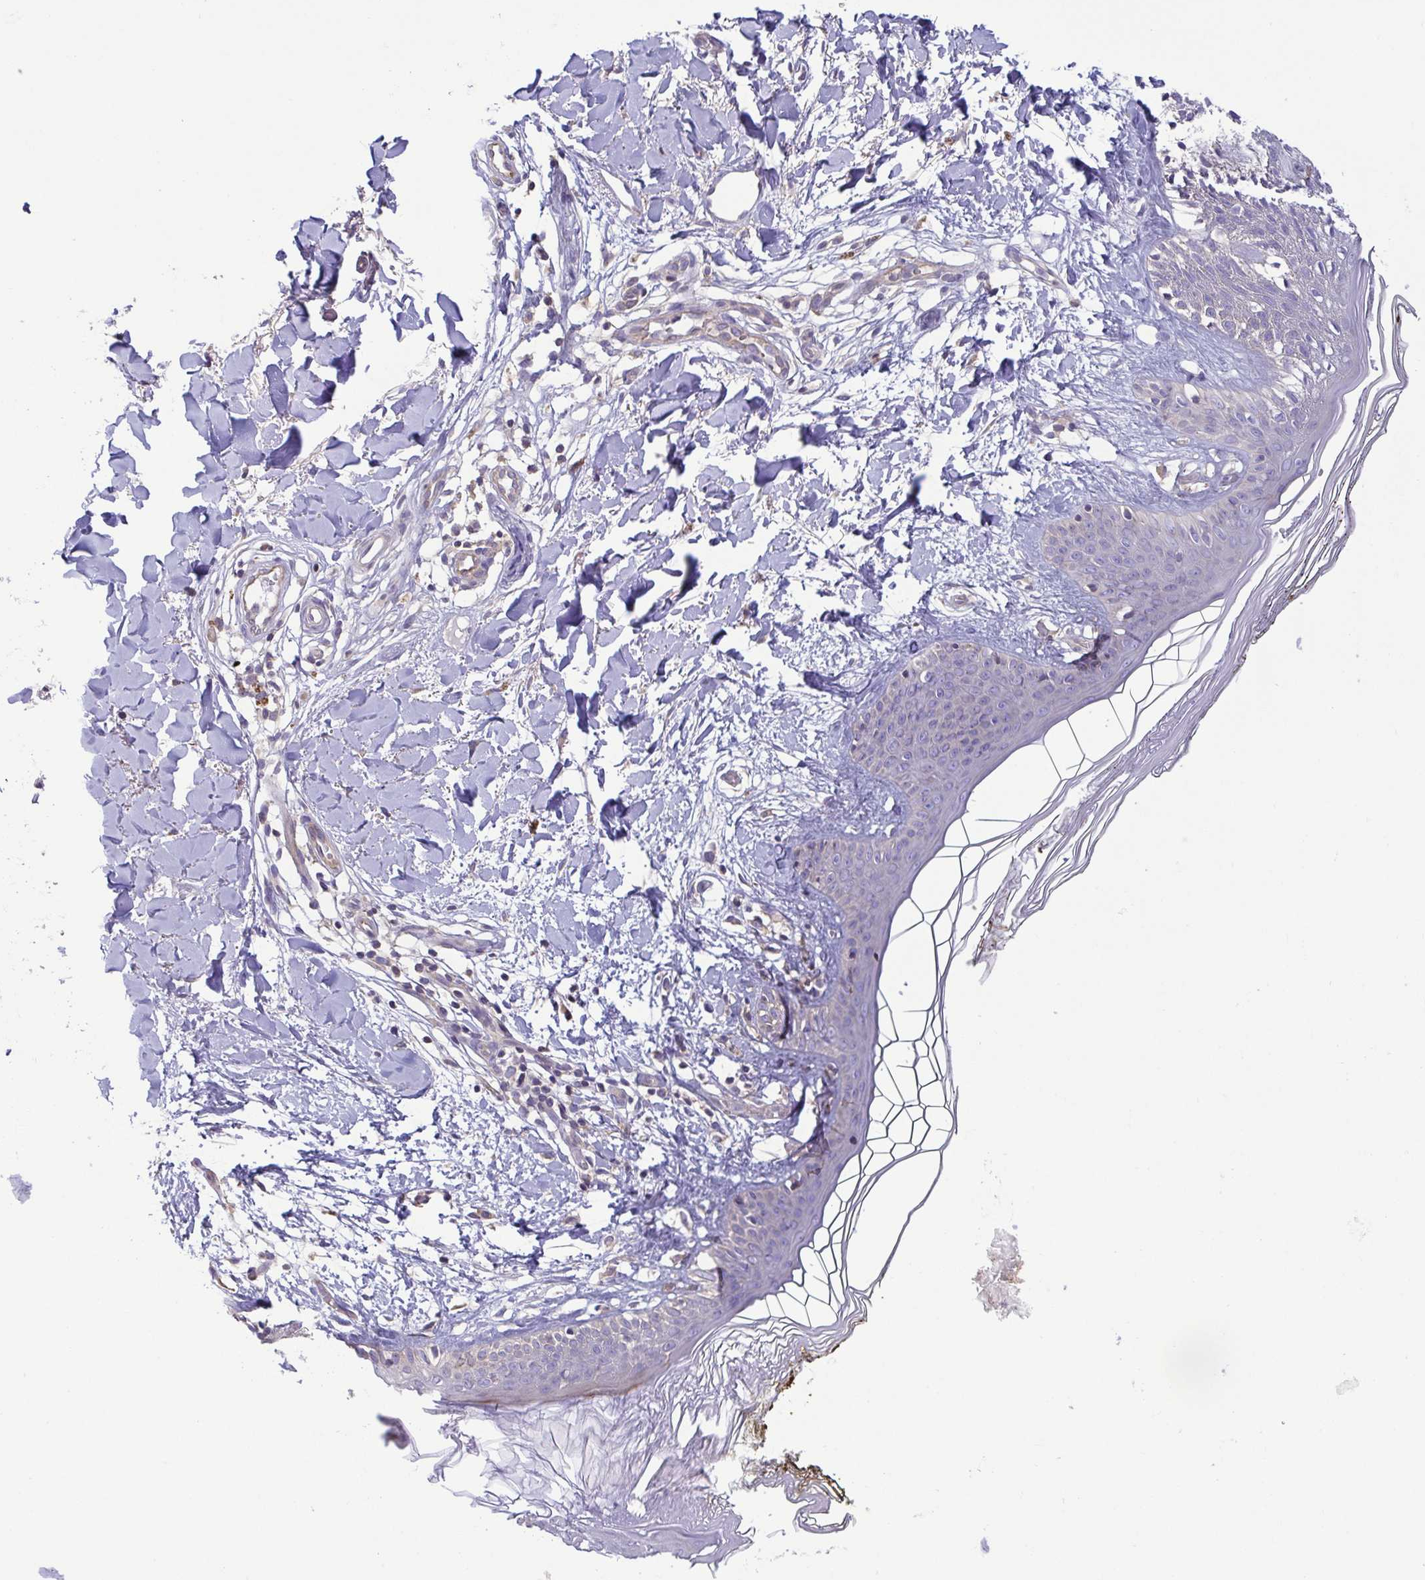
{"staining": {"intensity": "moderate", "quantity": "25%-75%", "location": "cytoplasmic/membranous"}, "tissue": "skin", "cell_type": "Fibroblasts", "image_type": "normal", "snomed": [{"axis": "morphology", "description": "Normal tissue, NOS"}, {"axis": "topography", "description": "Skin"}], "caption": "This photomicrograph reveals immunohistochemistry staining of unremarkable human skin, with medium moderate cytoplasmic/membranous staining in about 25%-75% of fibroblasts.", "gene": "LMF2", "patient": {"sex": "female", "age": 34}}